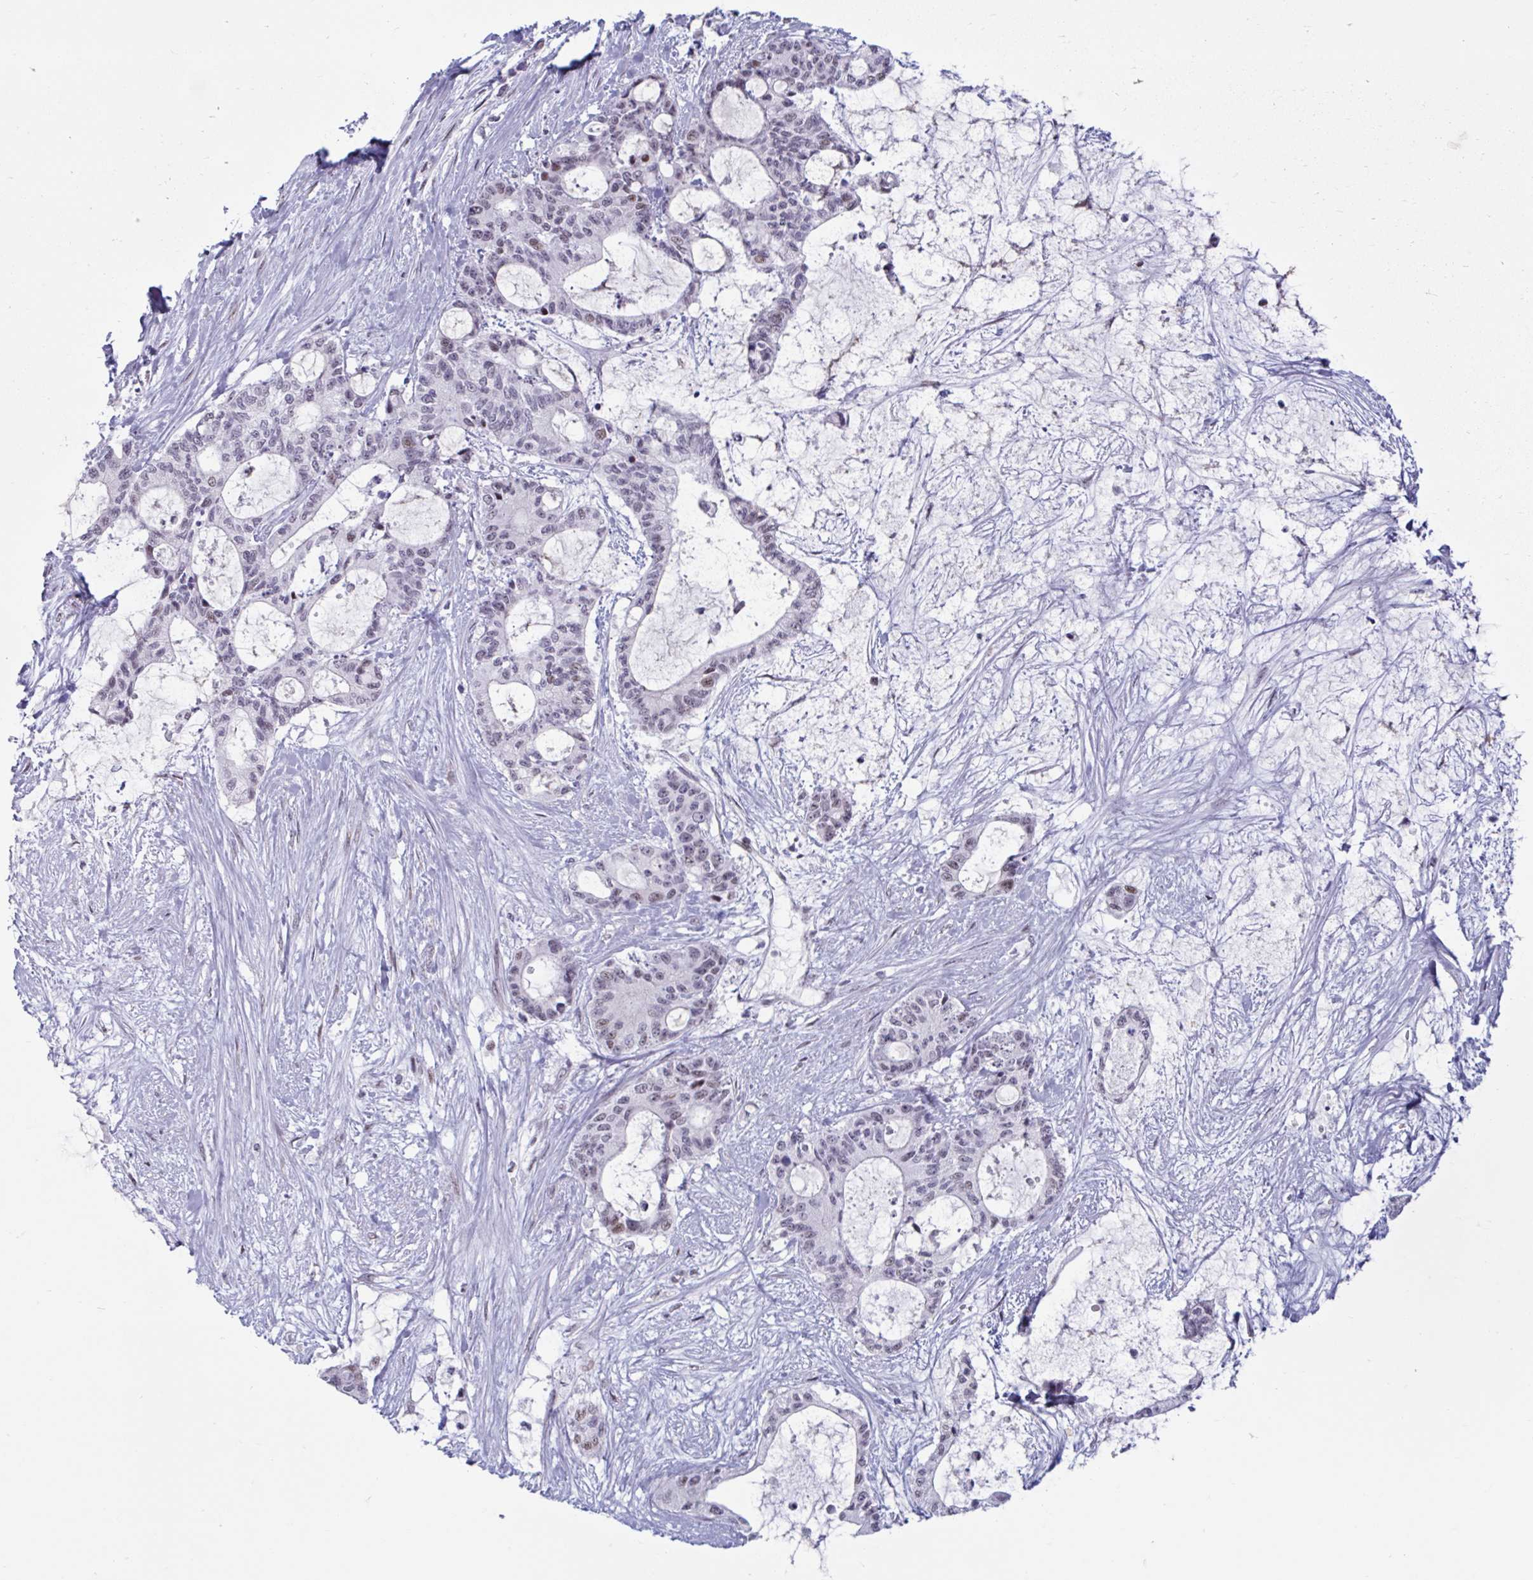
{"staining": {"intensity": "moderate", "quantity": "<25%", "location": "nuclear"}, "tissue": "liver cancer", "cell_type": "Tumor cells", "image_type": "cancer", "snomed": [{"axis": "morphology", "description": "Normal tissue, NOS"}, {"axis": "morphology", "description": "Cholangiocarcinoma"}, {"axis": "topography", "description": "Liver"}, {"axis": "topography", "description": "Peripheral nerve tissue"}], "caption": "Tumor cells demonstrate moderate nuclear expression in approximately <25% of cells in liver cancer (cholangiocarcinoma).", "gene": "HSD17B6", "patient": {"sex": "female", "age": 73}}